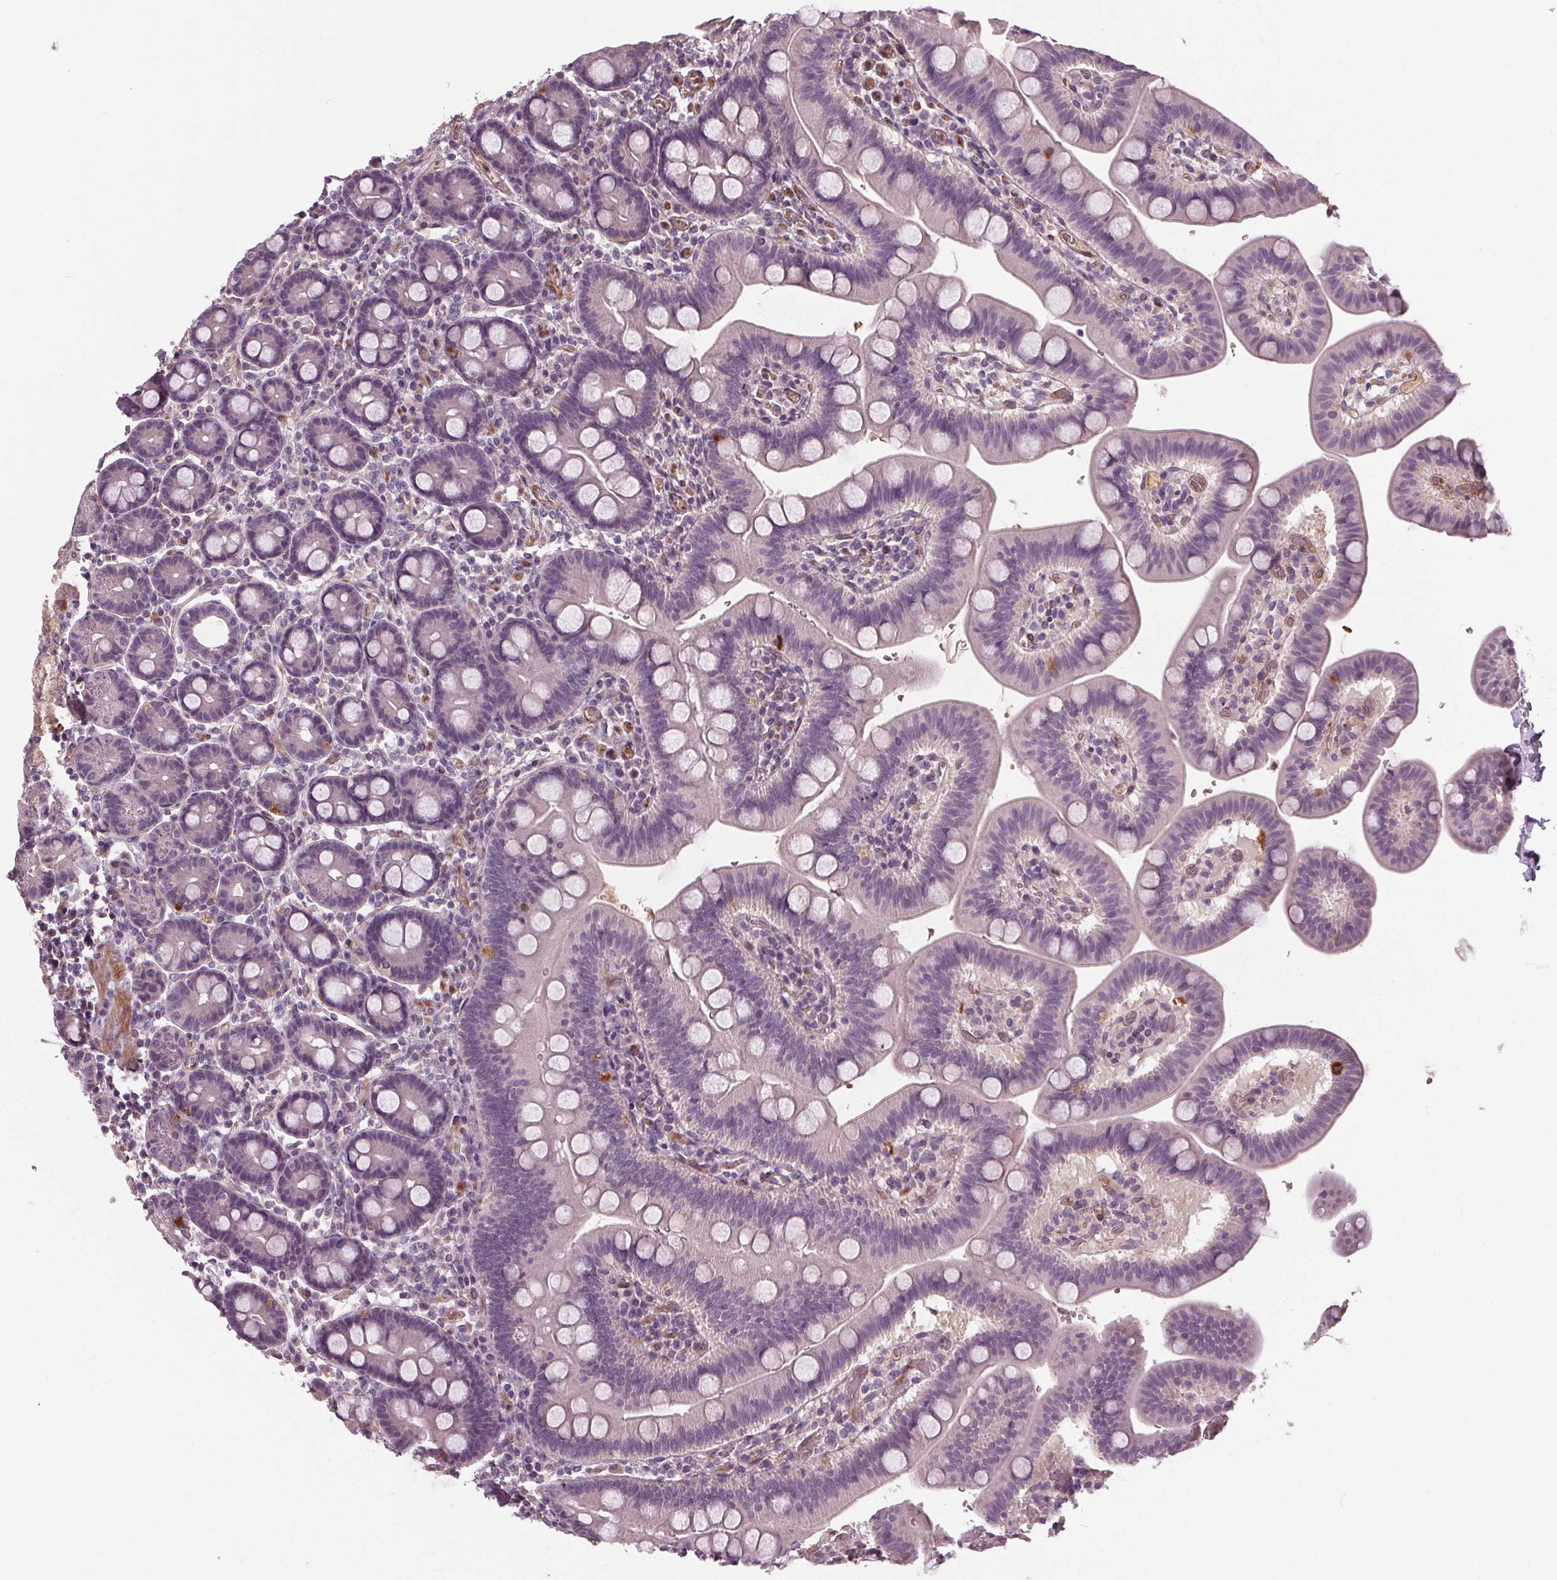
{"staining": {"intensity": "negative", "quantity": "none", "location": "none"}, "tissue": "duodenum", "cell_type": "Glandular cells", "image_type": "normal", "snomed": [{"axis": "morphology", "description": "Normal tissue, NOS"}, {"axis": "topography", "description": "Pancreas"}, {"axis": "topography", "description": "Duodenum"}], "caption": "Micrograph shows no protein expression in glandular cells of normal duodenum. (Stains: DAB (3,3'-diaminobenzidine) immunohistochemistry (IHC) with hematoxylin counter stain, Microscopy: brightfield microscopy at high magnification).", "gene": "PDGFD", "patient": {"sex": "male", "age": 59}}